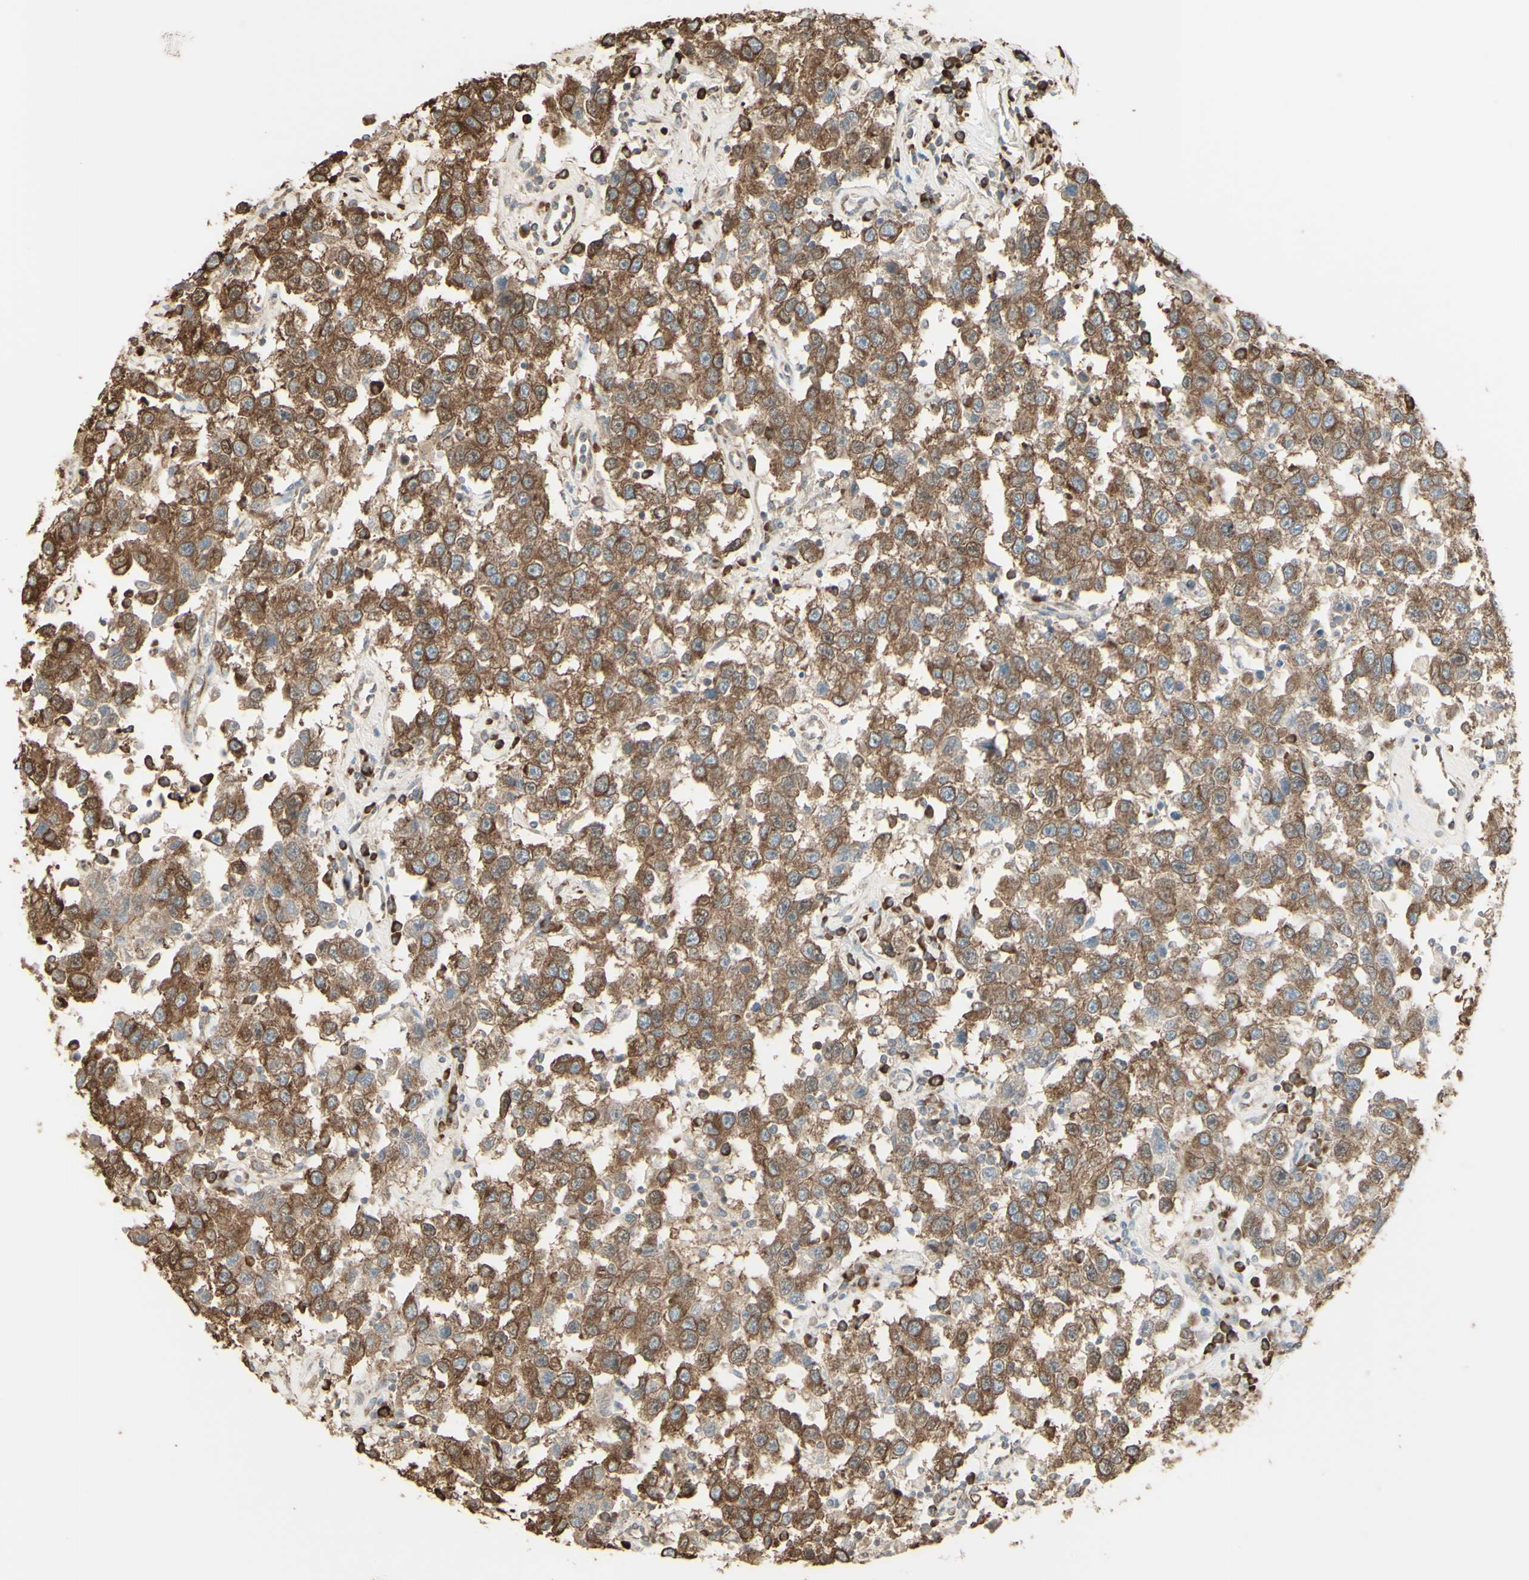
{"staining": {"intensity": "moderate", "quantity": ">75%", "location": "cytoplasmic/membranous"}, "tissue": "testis cancer", "cell_type": "Tumor cells", "image_type": "cancer", "snomed": [{"axis": "morphology", "description": "Seminoma, NOS"}, {"axis": "topography", "description": "Testis"}], "caption": "A high-resolution micrograph shows IHC staining of testis cancer (seminoma), which demonstrates moderate cytoplasmic/membranous positivity in about >75% of tumor cells.", "gene": "EEF1B2", "patient": {"sex": "male", "age": 41}}